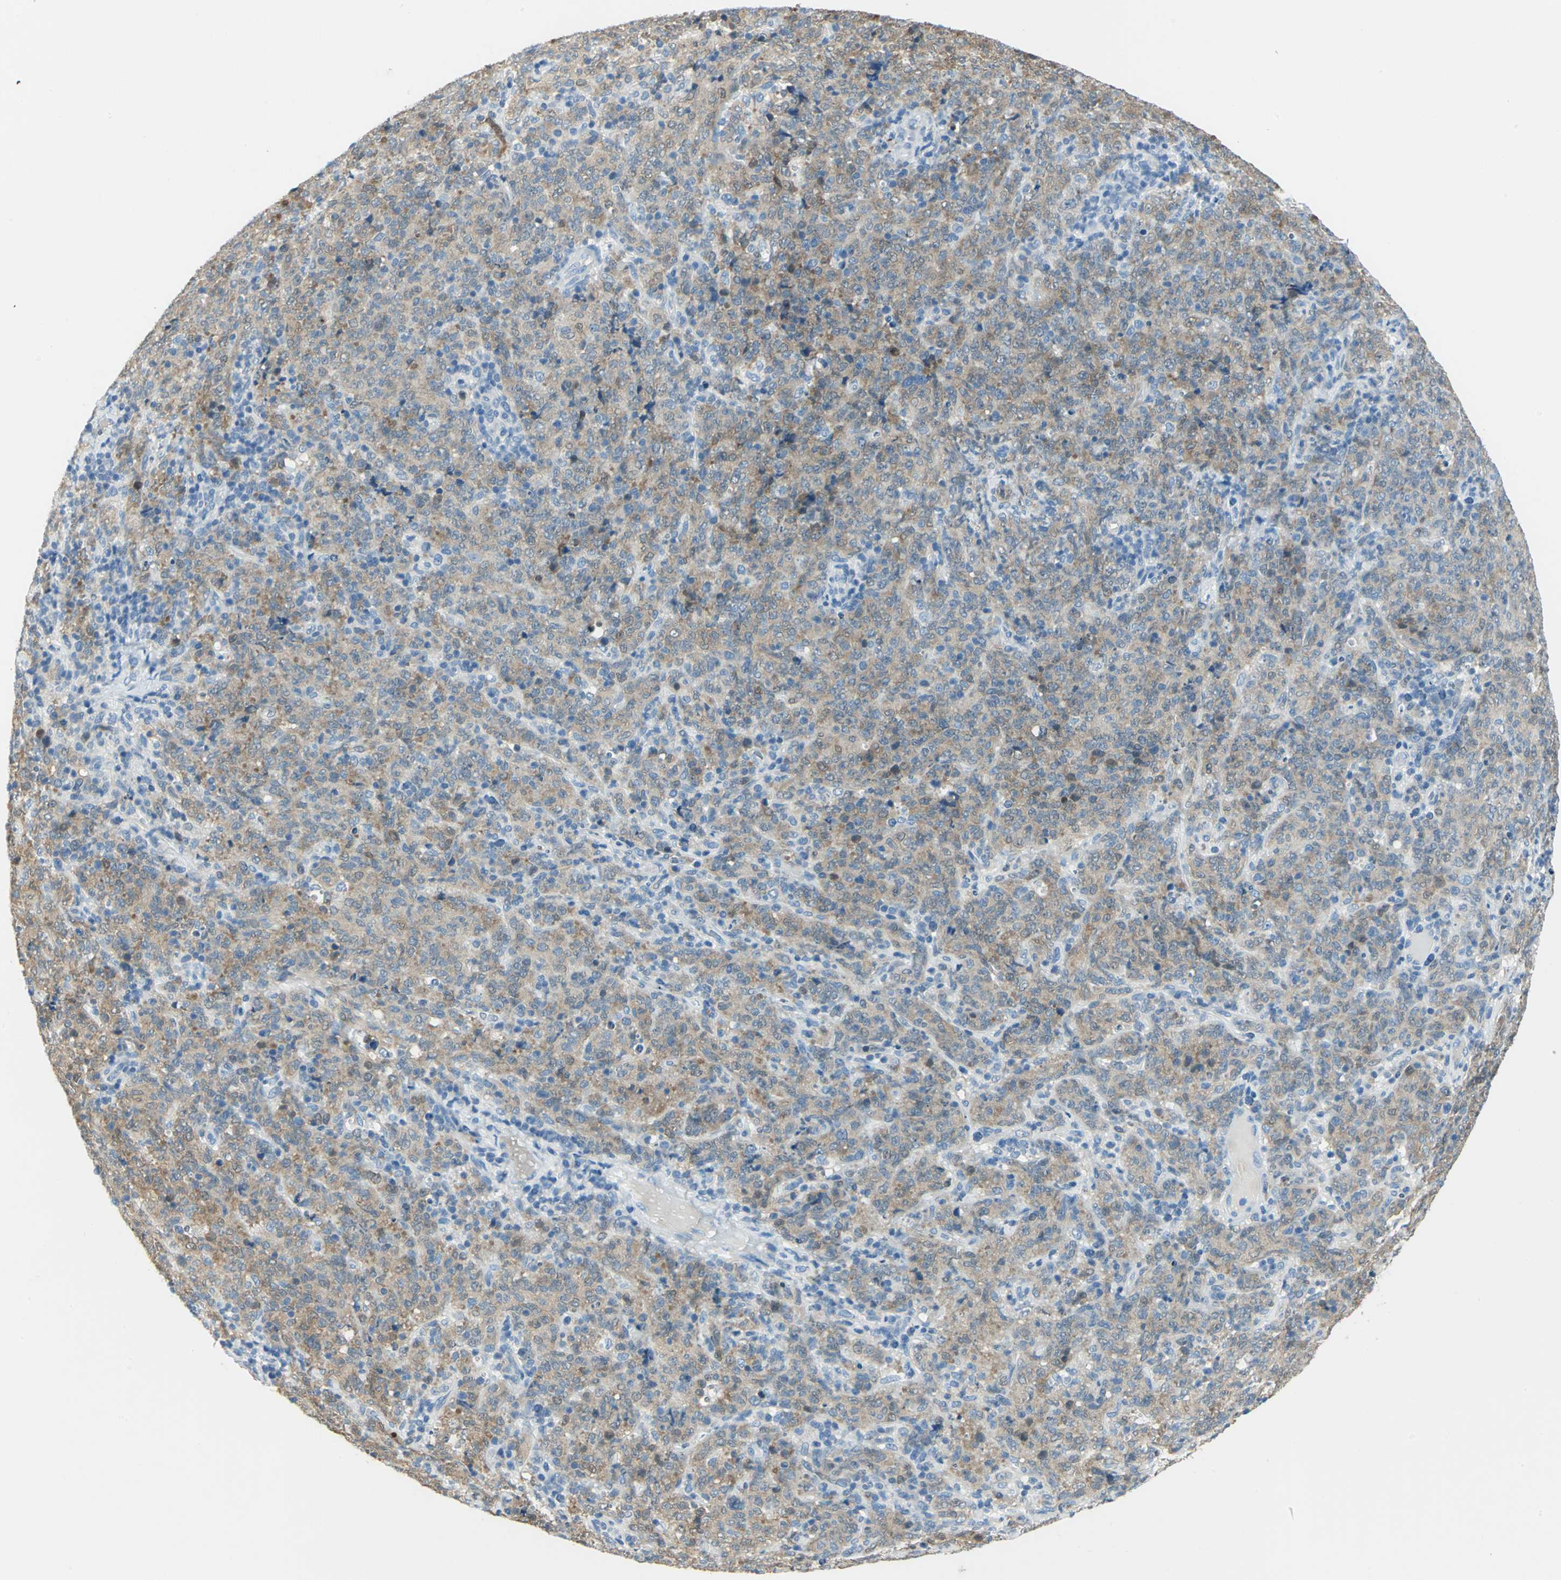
{"staining": {"intensity": "moderate", "quantity": ">75%", "location": "cytoplasmic/membranous"}, "tissue": "lymphoma", "cell_type": "Tumor cells", "image_type": "cancer", "snomed": [{"axis": "morphology", "description": "Malignant lymphoma, non-Hodgkin's type, High grade"}, {"axis": "topography", "description": "Tonsil"}], "caption": "This photomicrograph reveals high-grade malignant lymphoma, non-Hodgkin's type stained with immunohistochemistry to label a protein in brown. The cytoplasmic/membranous of tumor cells show moderate positivity for the protein. Nuclei are counter-stained blue.", "gene": "UCHL1", "patient": {"sex": "female", "age": 36}}